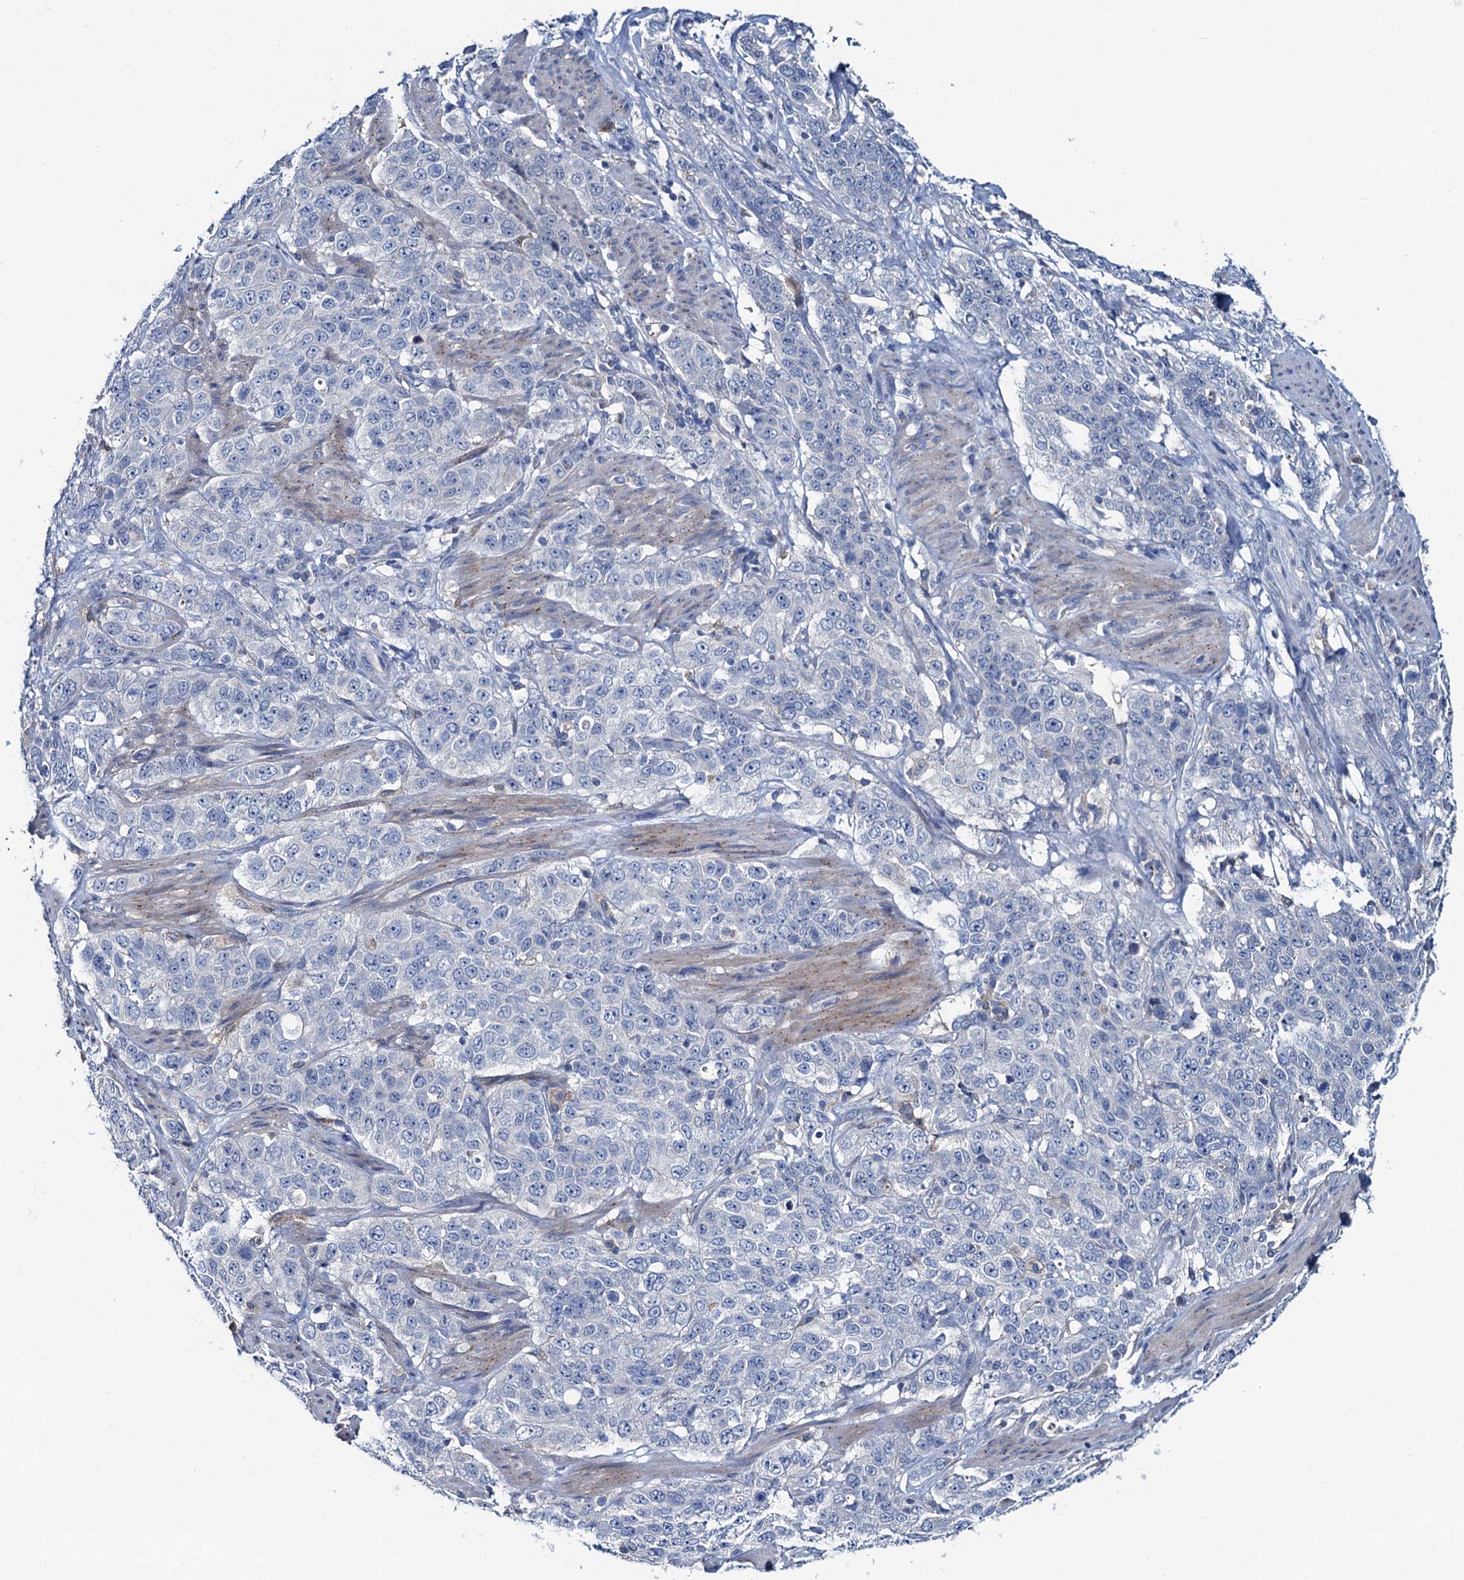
{"staining": {"intensity": "negative", "quantity": "none", "location": "none"}, "tissue": "stomach cancer", "cell_type": "Tumor cells", "image_type": "cancer", "snomed": [{"axis": "morphology", "description": "Adenocarcinoma, NOS"}, {"axis": "topography", "description": "Stomach"}], "caption": "This image is of stomach cancer stained with immunohistochemistry (IHC) to label a protein in brown with the nuclei are counter-stained blue. There is no staining in tumor cells. (Stains: DAB (3,3'-diaminobenzidine) immunohistochemistry with hematoxylin counter stain, Microscopy: brightfield microscopy at high magnification).", "gene": "RTKN2", "patient": {"sex": "male", "age": 48}}